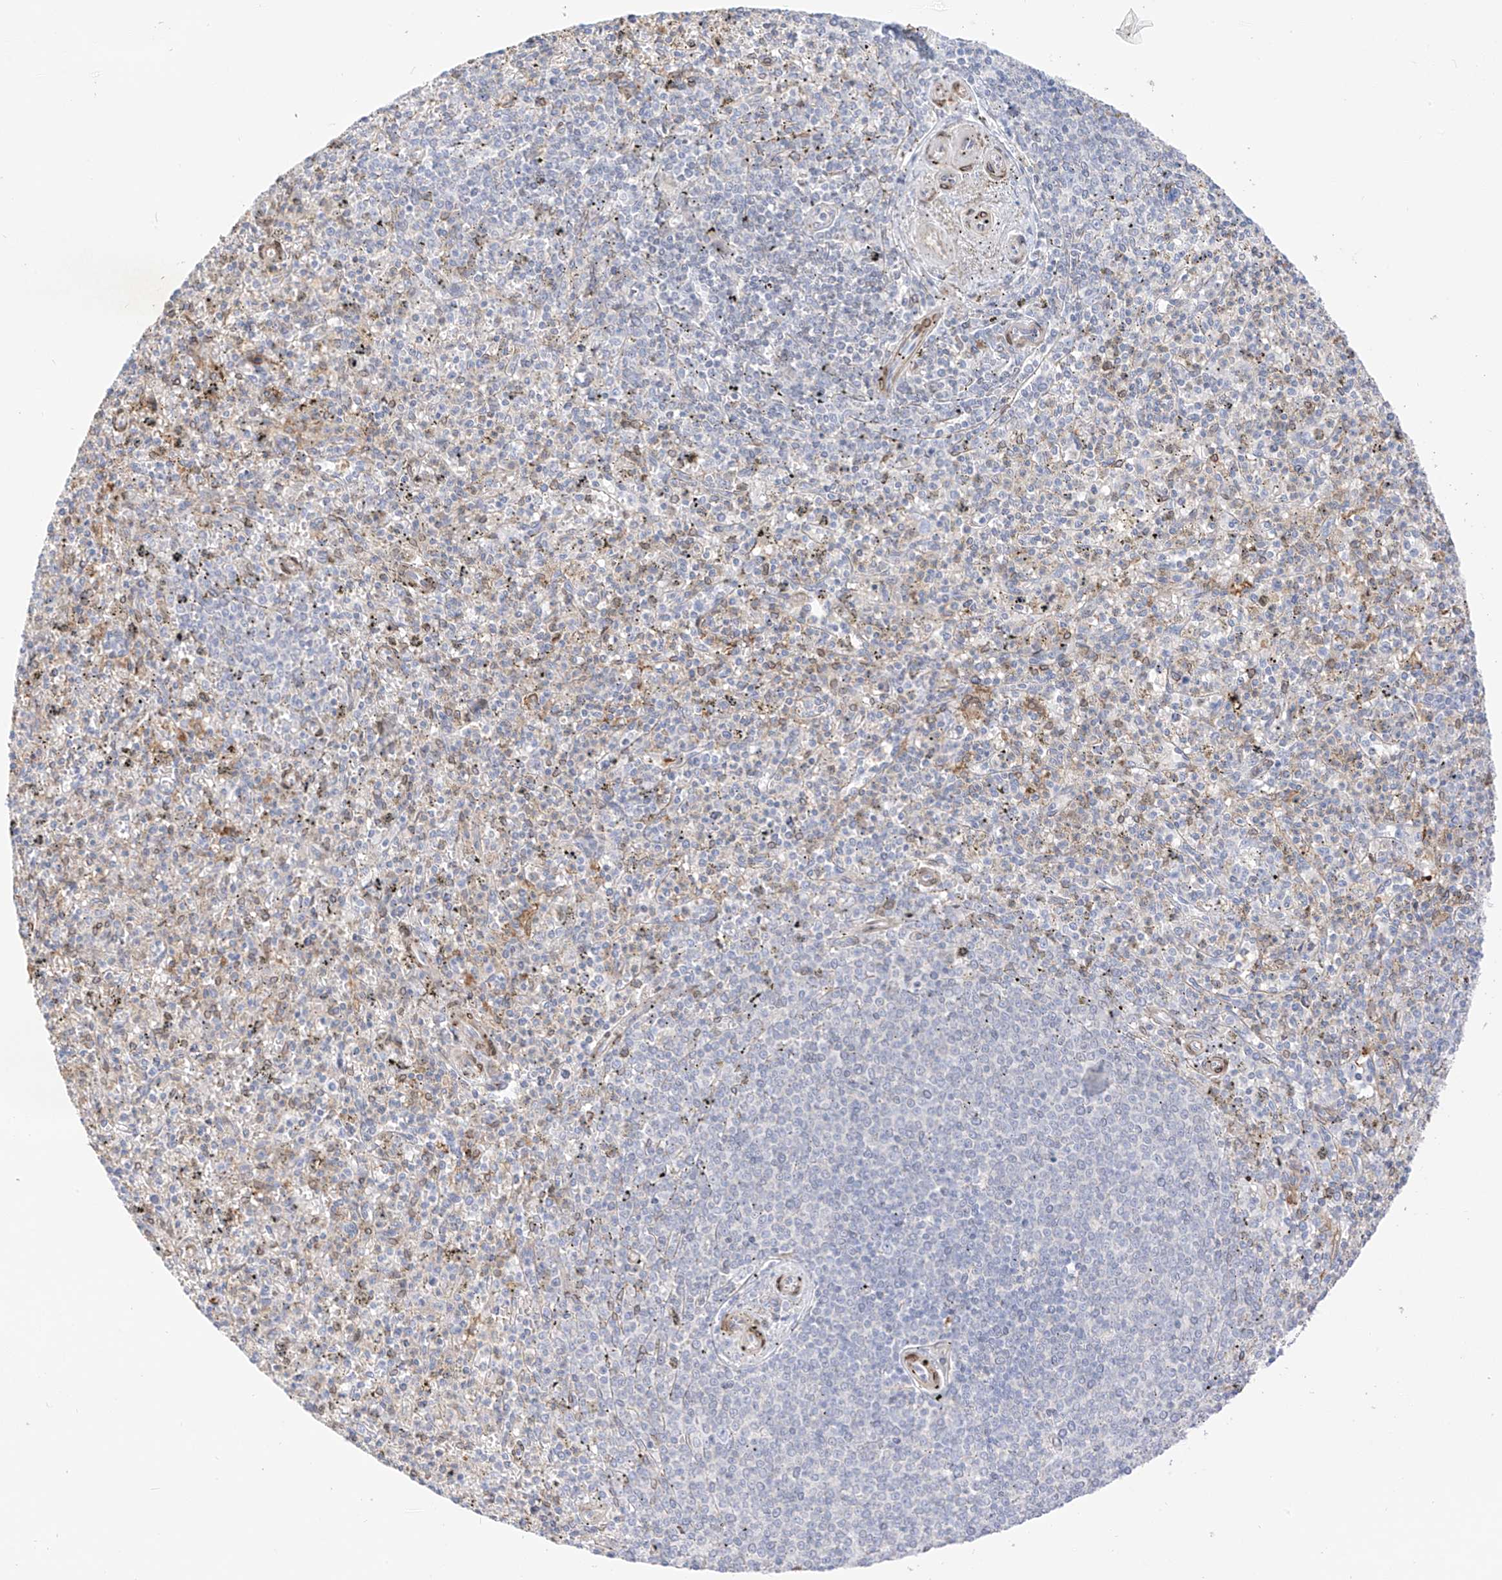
{"staining": {"intensity": "weak", "quantity": "<25%", "location": "cytoplasmic/membranous"}, "tissue": "spleen", "cell_type": "Cells in red pulp", "image_type": "normal", "snomed": [{"axis": "morphology", "description": "Normal tissue, NOS"}, {"axis": "topography", "description": "Spleen"}], "caption": "The image reveals no staining of cells in red pulp in benign spleen. Brightfield microscopy of IHC stained with DAB (3,3'-diaminobenzidine) (brown) and hematoxylin (blue), captured at high magnification.", "gene": "PCYOX1", "patient": {"sex": "male", "age": 72}}